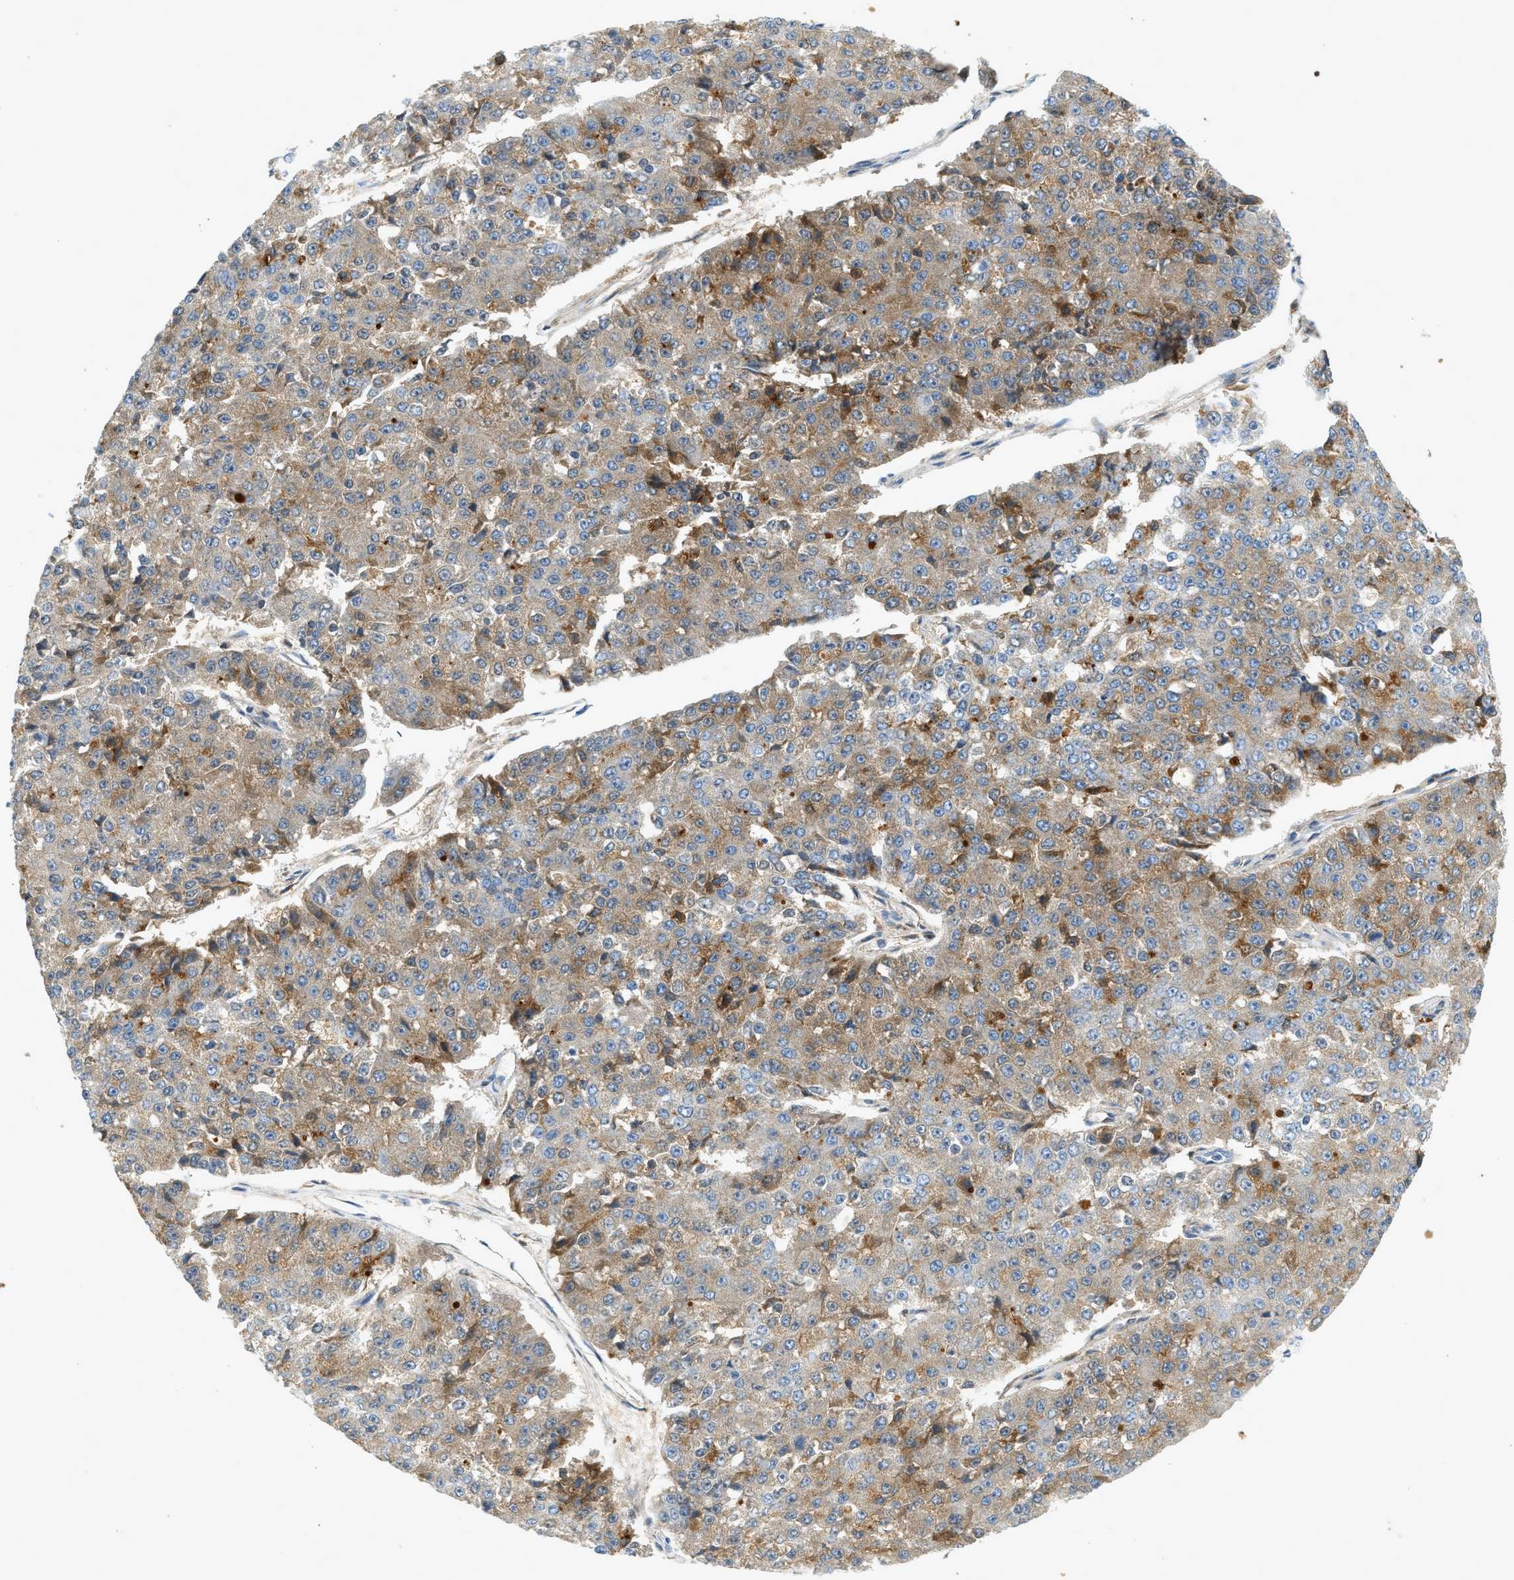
{"staining": {"intensity": "moderate", "quantity": ">75%", "location": "cytoplasmic/membranous"}, "tissue": "pancreatic cancer", "cell_type": "Tumor cells", "image_type": "cancer", "snomed": [{"axis": "morphology", "description": "Adenocarcinoma, NOS"}, {"axis": "topography", "description": "Pancreas"}], "caption": "Immunohistochemical staining of pancreatic cancer displays moderate cytoplasmic/membranous protein staining in approximately >75% of tumor cells.", "gene": "F2", "patient": {"sex": "male", "age": 50}}